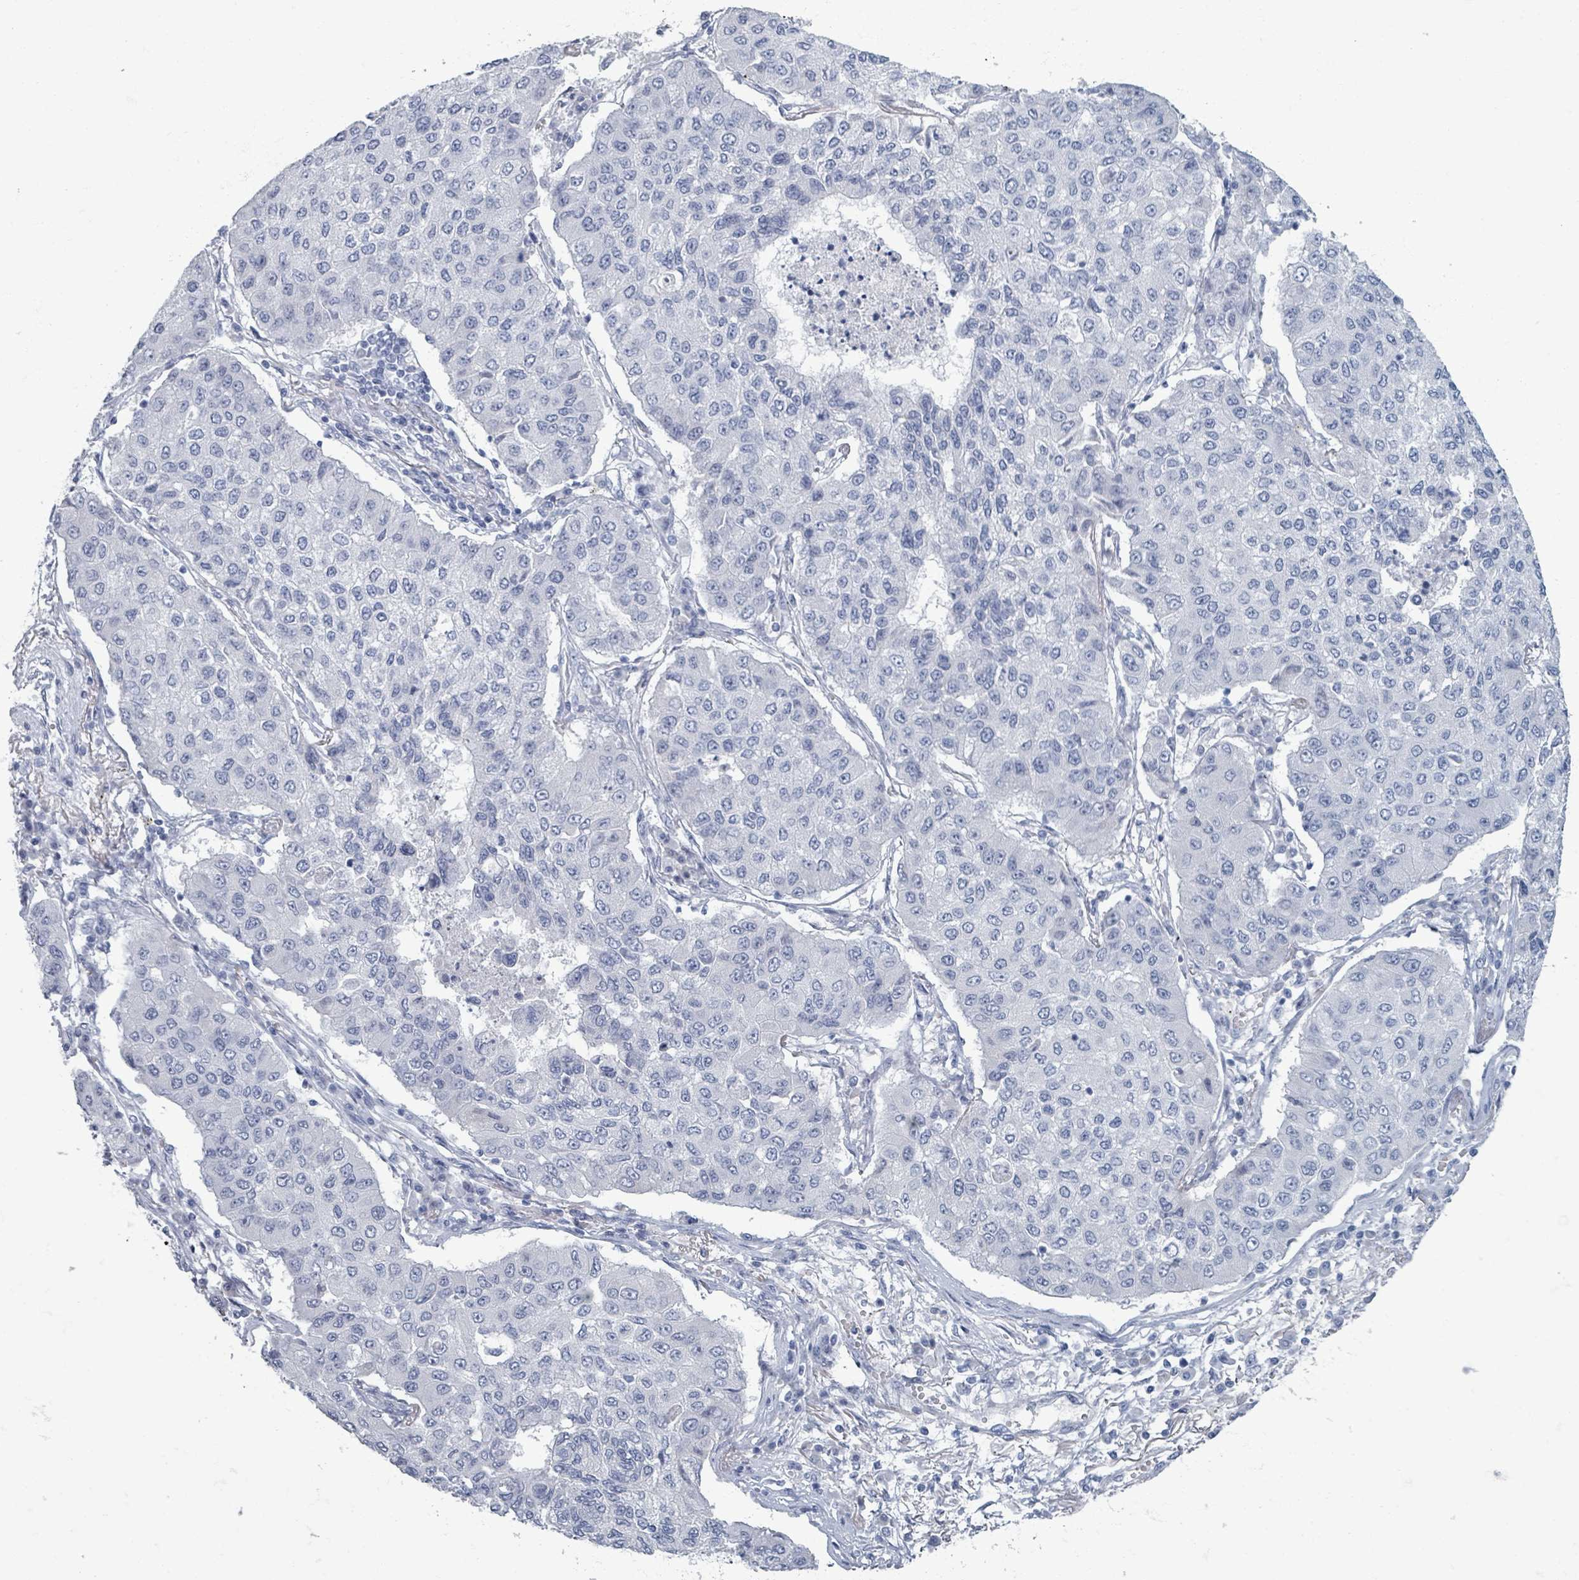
{"staining": {"intensity": "negative", "quantity": "none", "location": "none"}, "tissue": "lung cancer", "cell_type": "Tumor cells", "image_type": "cancer", "snomed": [{"axis": "morphology", "description": "Squamous cell carcinoma, NOS"}, {"axis": "topography", "description": "Lung"}], "caption": "This photomicrograph is of lung squamous cell carcinoma stained with IHC to label a protein in brown with the nuclei are counter-stained blue. There is no staining in tumor cells.", "gene": "TAS2R1", "patient": {"sex": "male", "age": 74}}